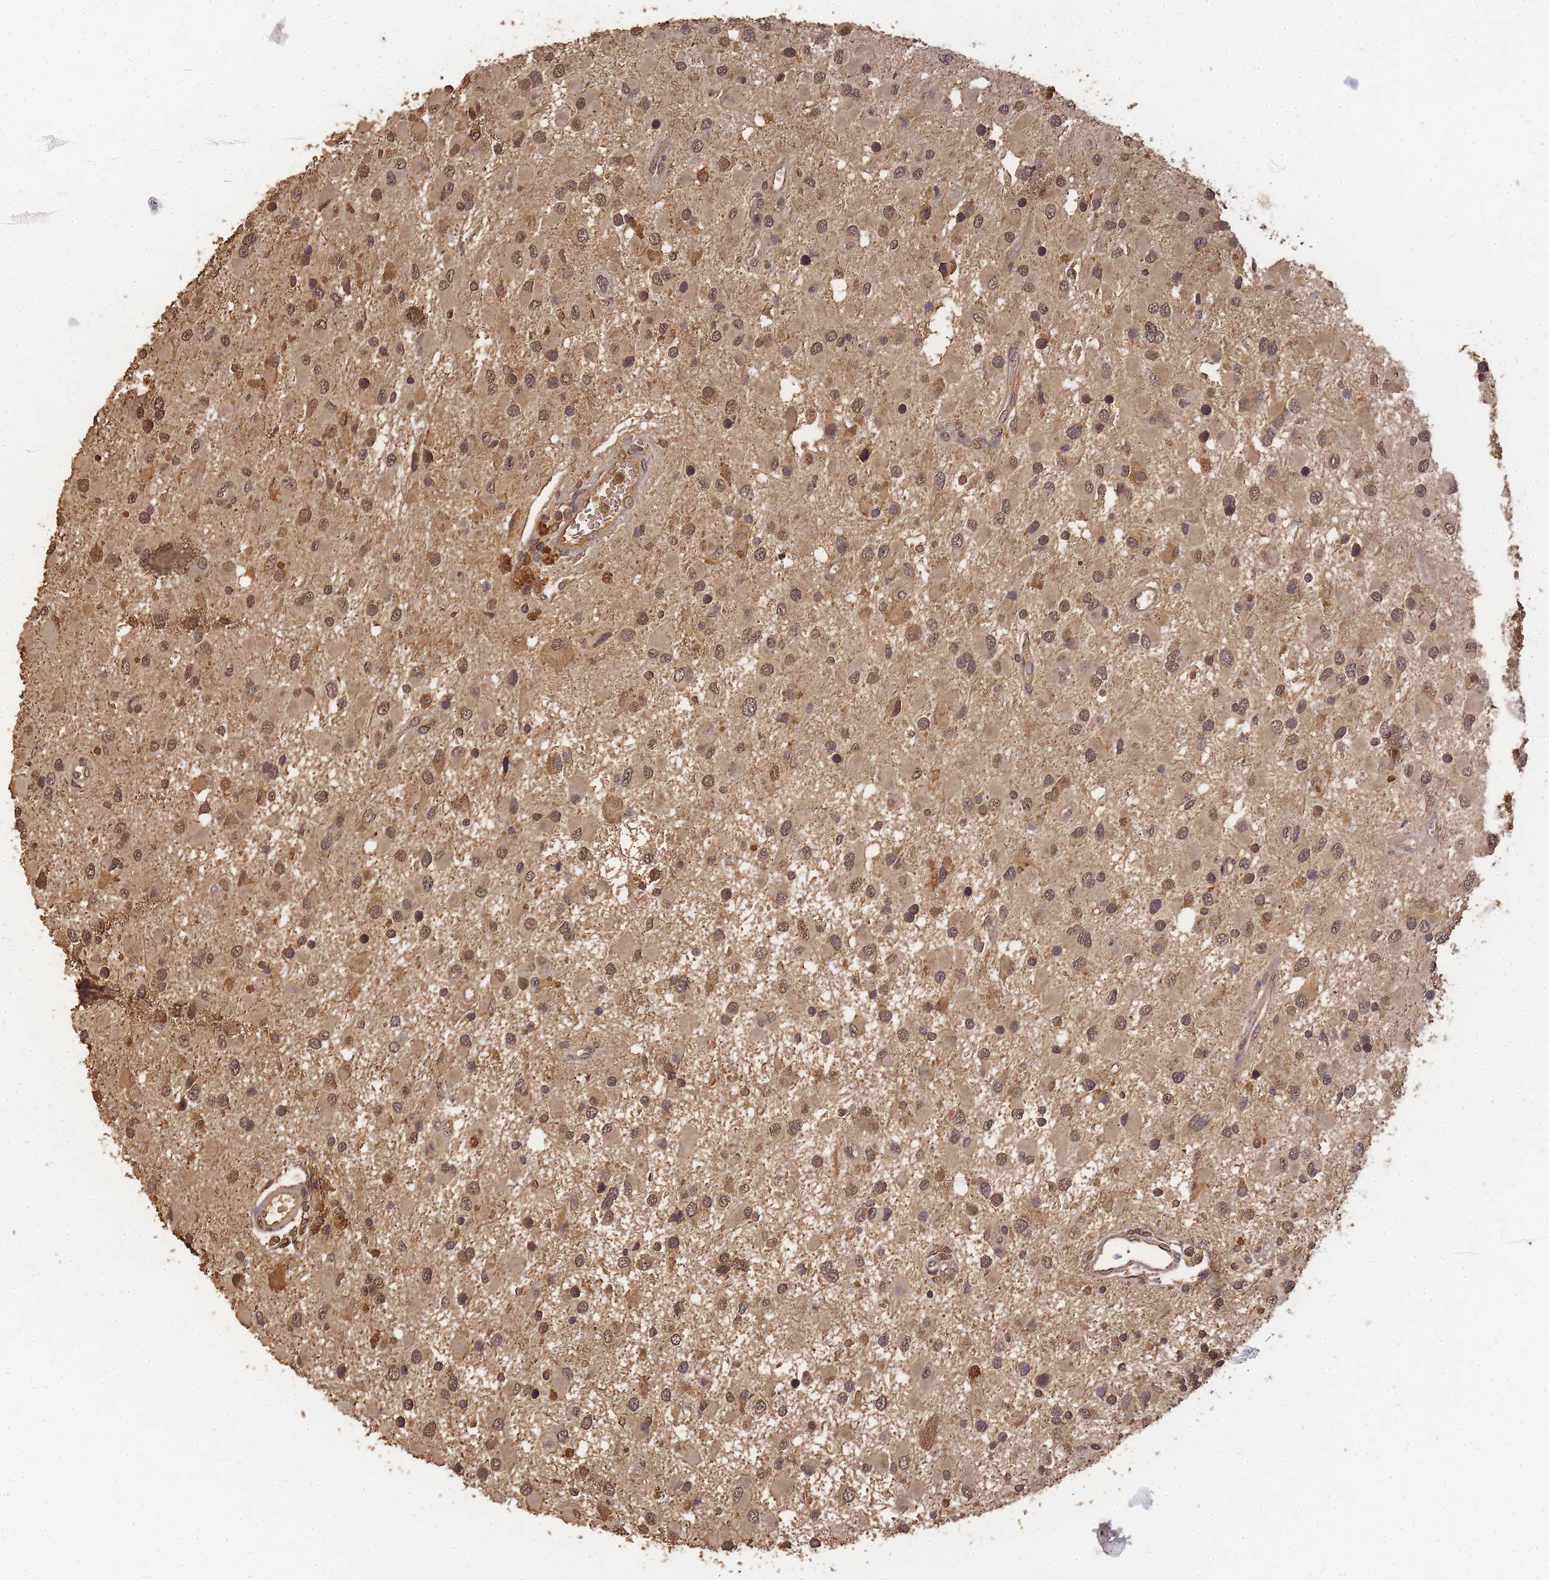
{"staining": {"intensity": "moderate", "quantity": ">75%", "location": "cytoplasmic/membranous,nuclear"}, "tissue": "glioma", "cell_type": "Tumor cells", "image_type": "cancer", "snomed": [{"axis": "morphology", "description": "Glioma, malignant, High grade"}, {"axis": "topography", "description": "Brain"}], "caption": "Protein expression analysis of human malignant glioma (high-grade) reveals moderate cytoplasmic/membranous and nuclear positivity in about >75% of tumor cells. Using DAB (3,3'-diaminobenzidine) (brown) and hematoxylin (blue) stains, captured at high magnification using brightfield microscopy.", "gene": "ALKBH1", "patient": {"sex": "male", "age": 53}}